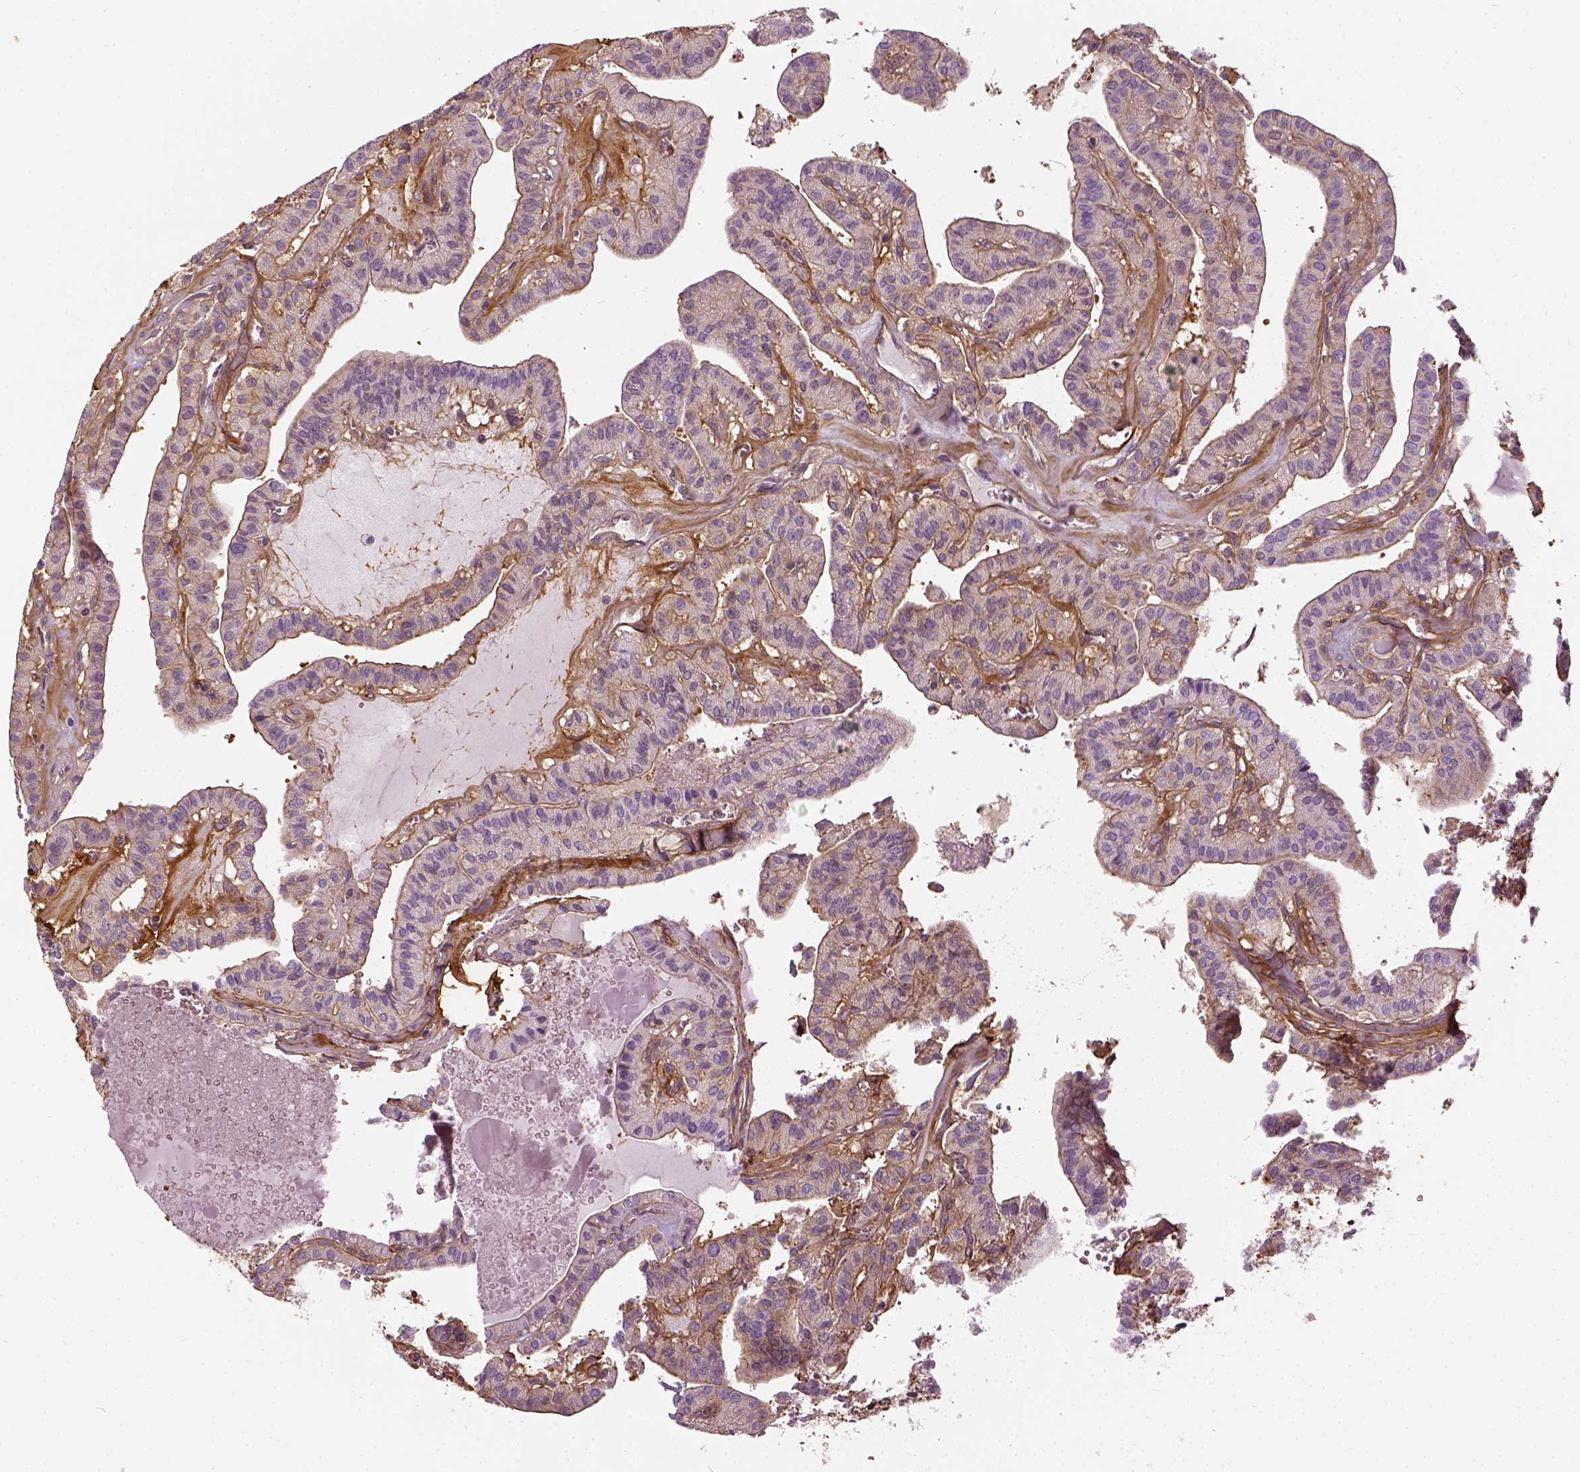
{"staining": {"intensity": "negative", "quantity": "none", "location": "none"}, "tissue": "thyroid cancer", "cell_type": "Tumor cells", "image_type": "cancer", "snomed": [{"axis": "morphology", "description": "Papillary adenocarcinoma, NOS"}, {"axis": "topography", "description": "Thyroid gland"}], "caption": "Tumor cells are negative for brown protein staining in thyroid papillary adenocarcinoma.", "gene": "COL6A2", "patient": {"sex": "male", "age": 52}}